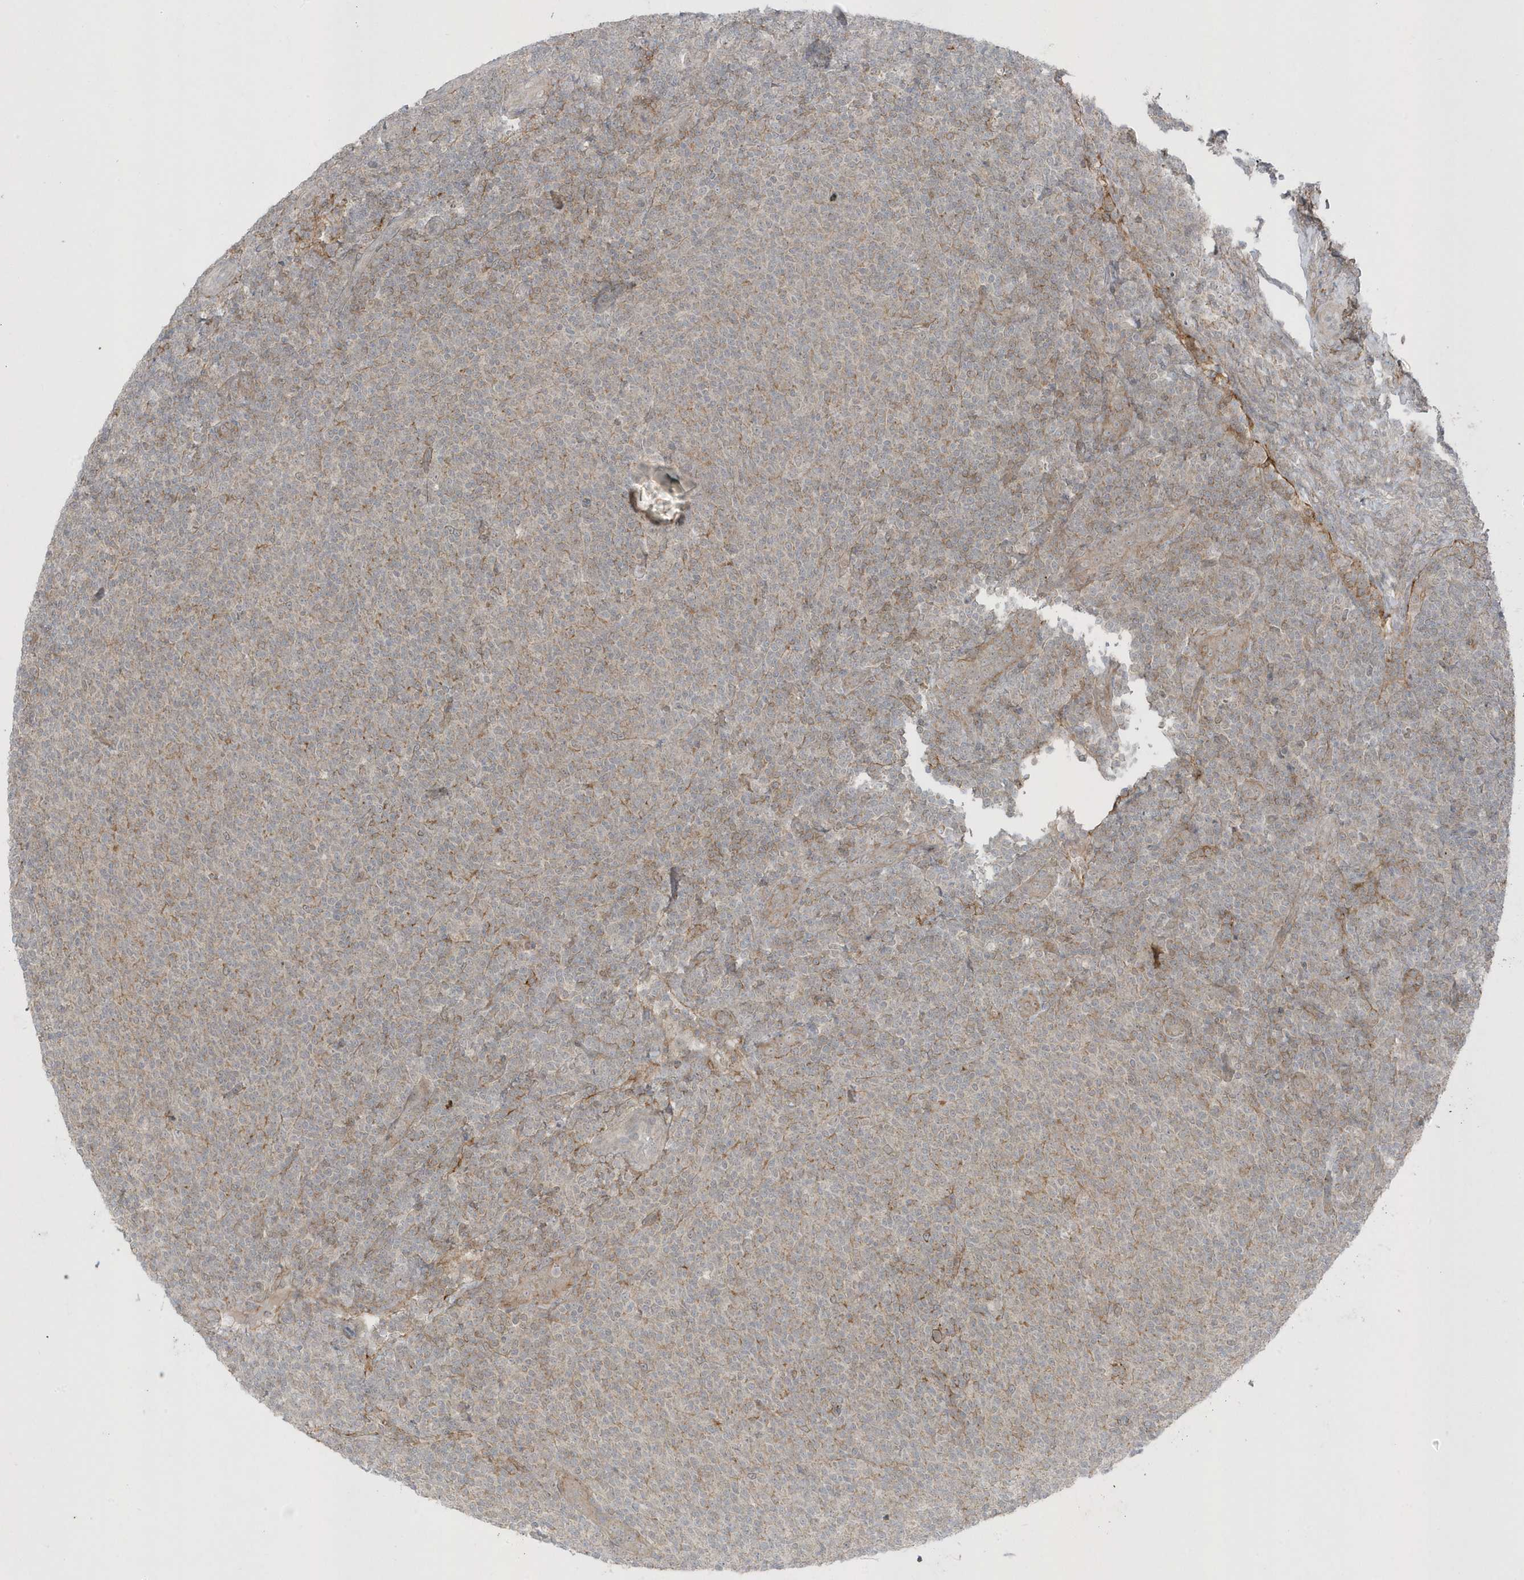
{"staining": {"intensity": "weak", "quantity": "<25%", "location": "cytoplasmic/membranous"}, "tissue": "lymphoma", "cell_type": "Tumor cells", "image_type": "cancer", "snomed": [{"axis": "morphology", "description": "Malignant lymphoma, non-Hodgkin's type, Low grade"}, {"axis": "topography", "description": "Lymph node"}], "caption": "Histopathology image shows no significant protein staining in tumor cells of low-grade malignant lymphoma, non-Hodgkin's type.", "gene": "PARD3B", "patient": {"sex": "male", "age": 66}}